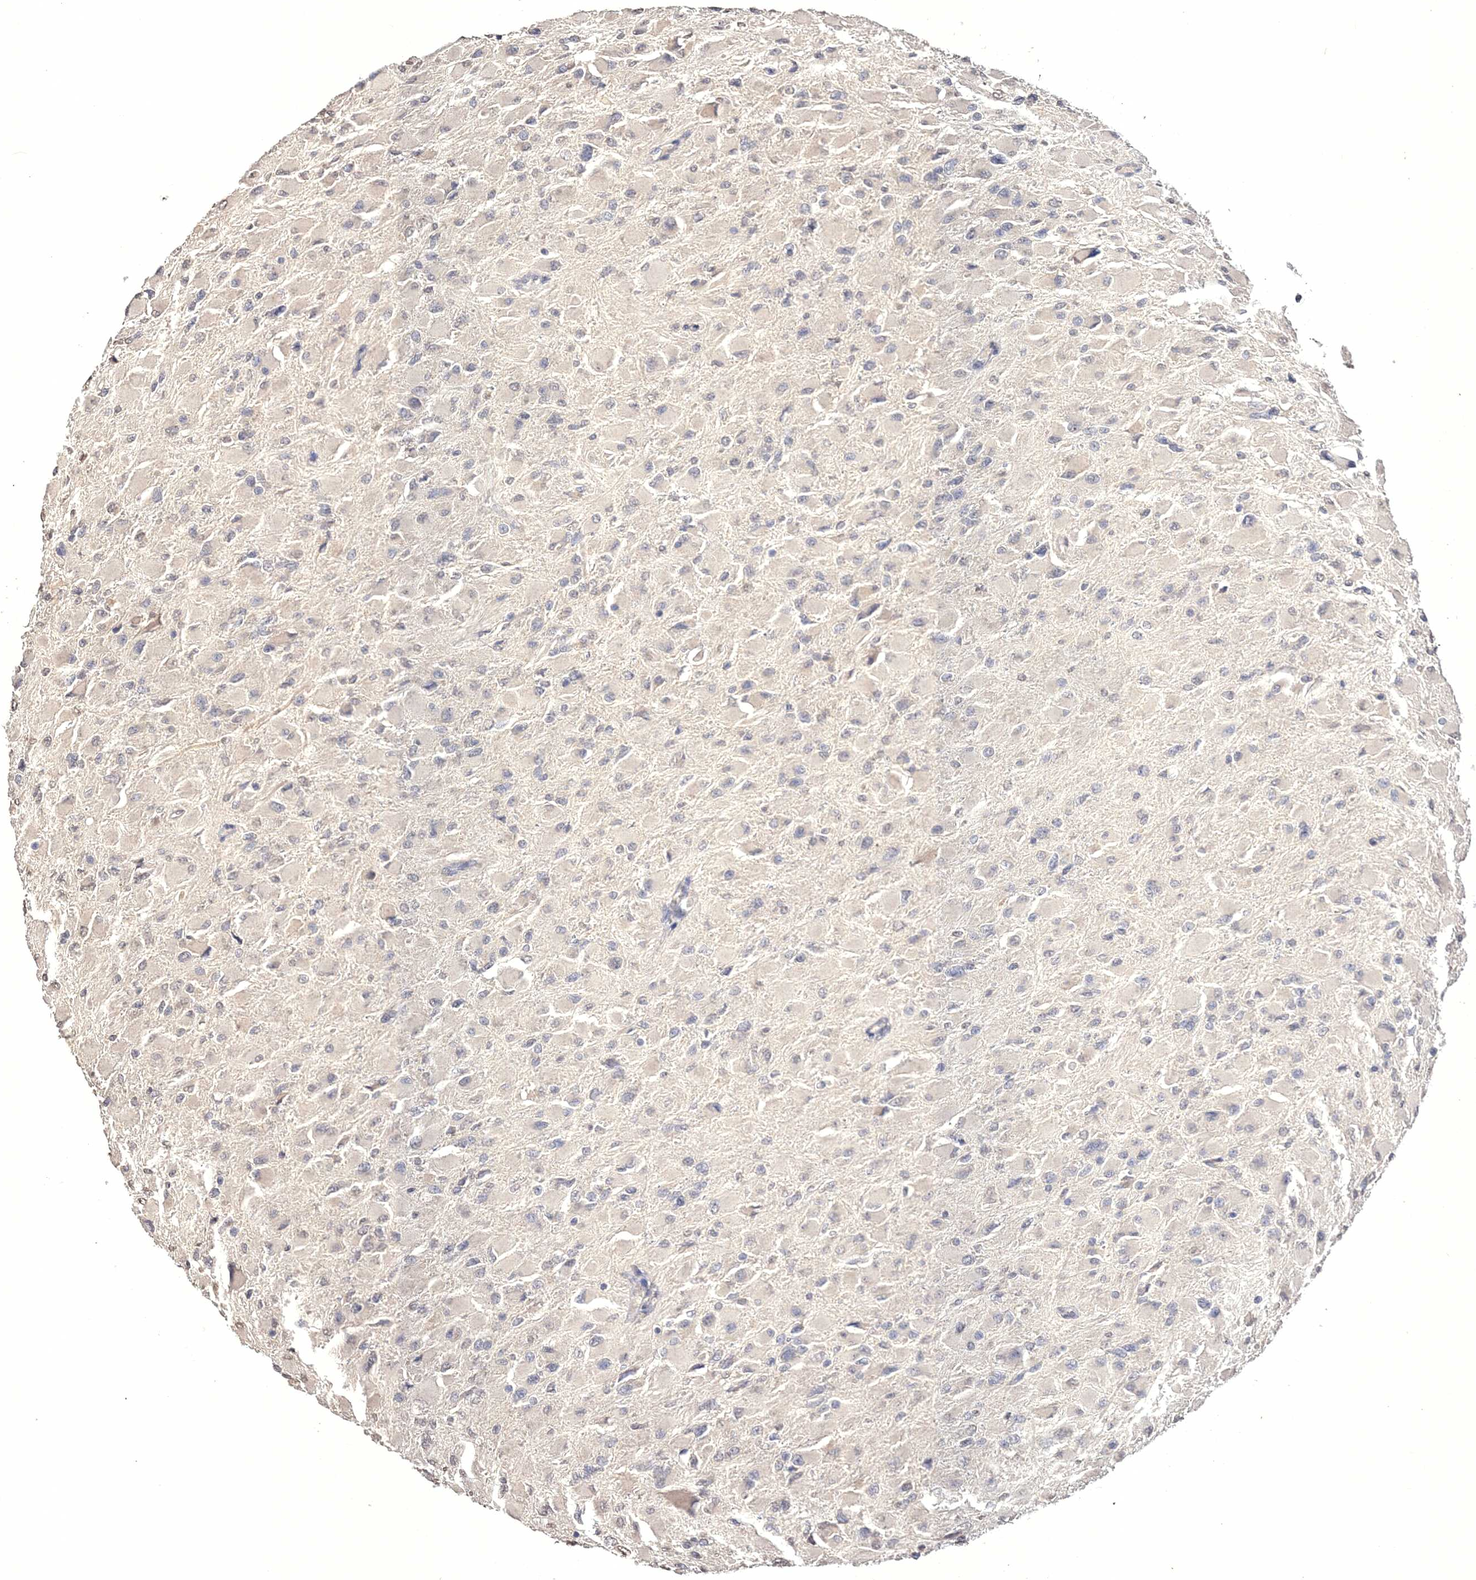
{"staining": {"intensity": "negative", "quantity": "none", "location": "none"}, "tissue": "glioma", "cell_type": "Tumor cells", "image_type": "cancer", "snomed": [{"axis": "morphology", "description": "Glioma, malignant, High grade"}, {"axis": "topography", "description": "Cerebral cortex"}], "caption": "An immunohistochemistry (IHC) micrograph of glioma is shown. There is no staining in tumor cells of glioma.", "gene": "GPN1", "patient": {"sex": "female", "age": 36}}